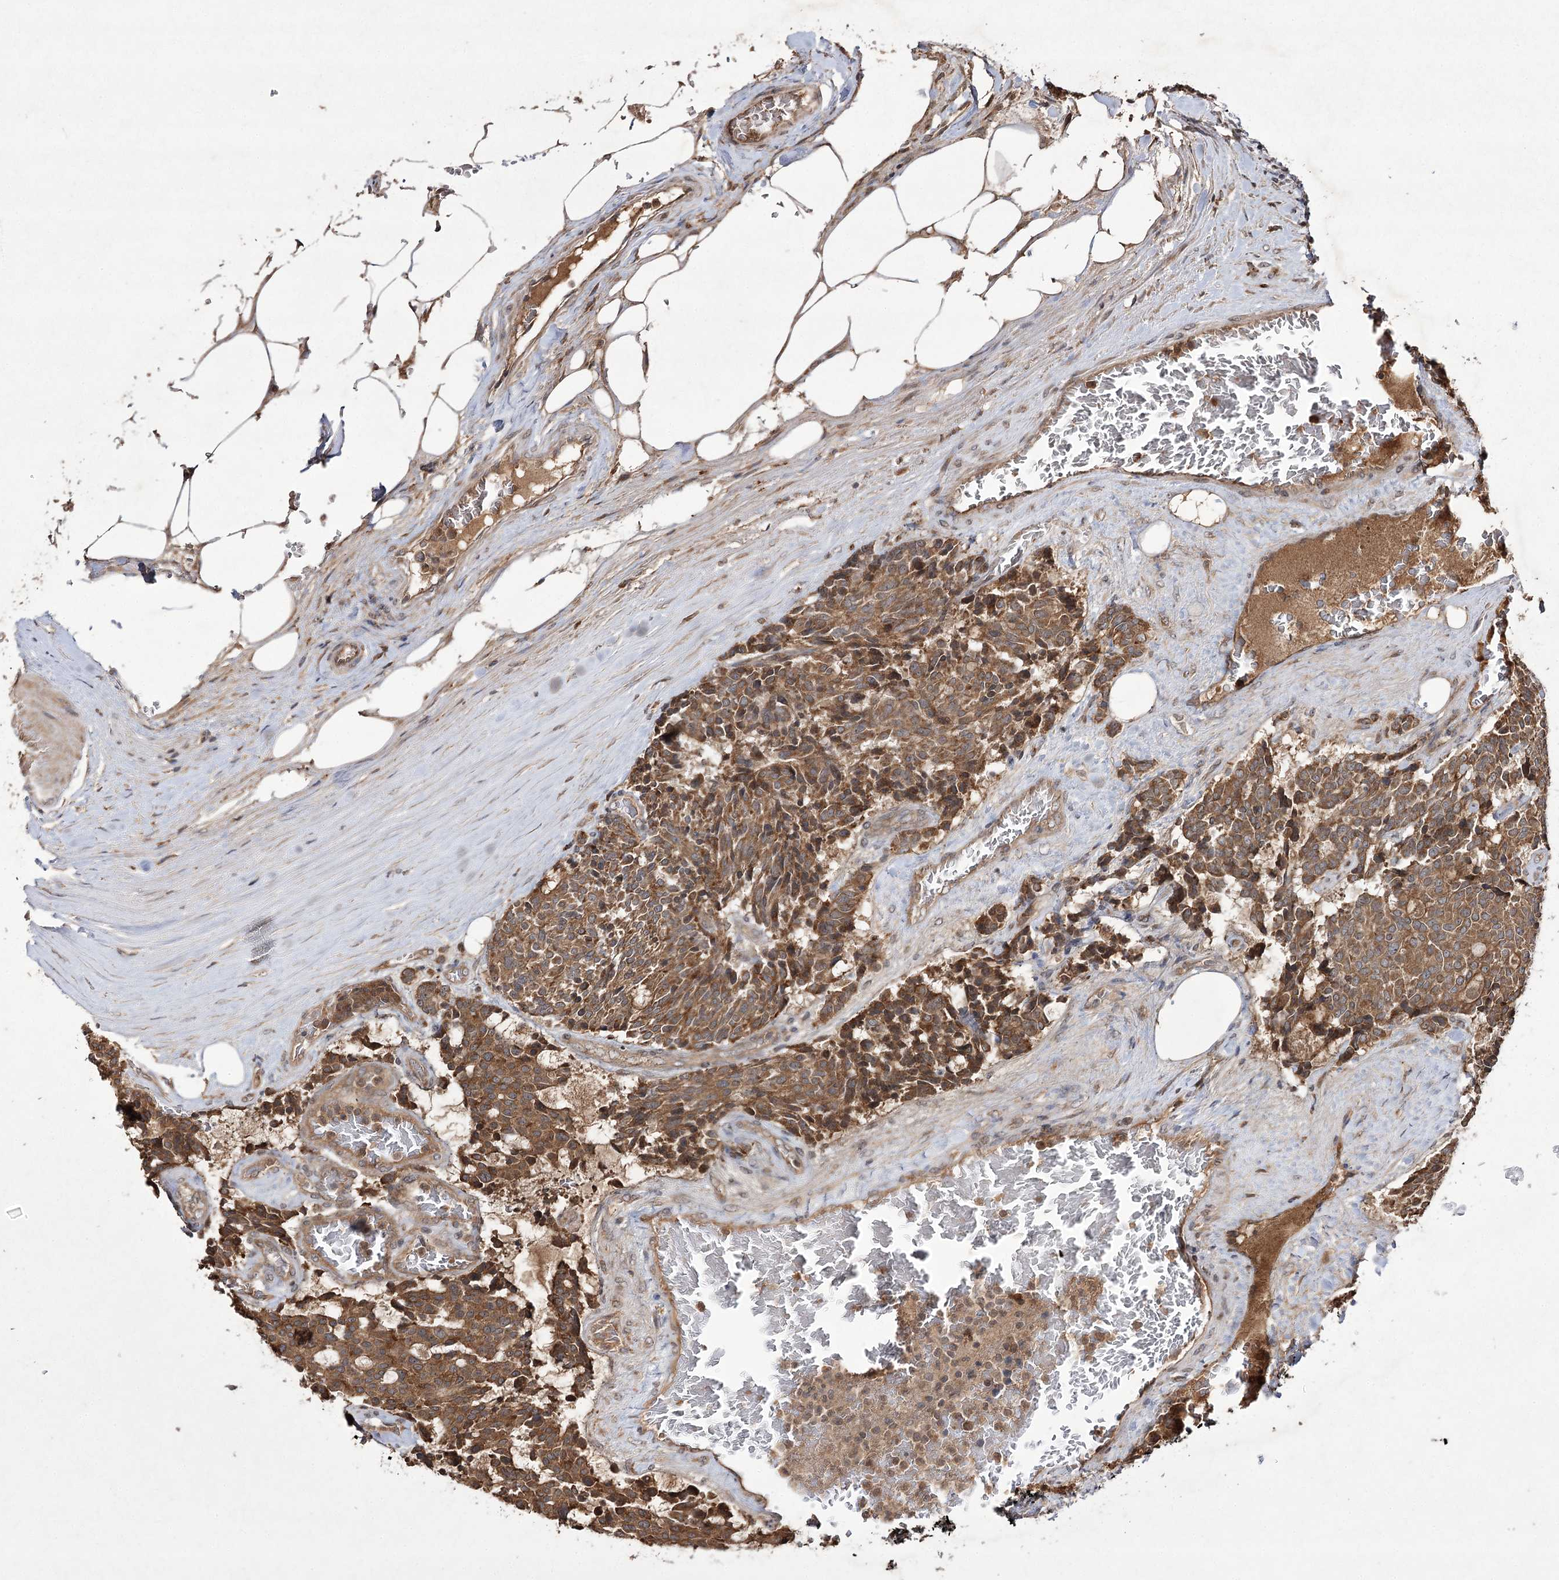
{"staining": {"intensity": "moderate", "quantity": ">75%", "location": "cytoplasmic/membranous"}, "tissue": "carcinoid", "cell_type": "Tumor cells", "image_type": "cancer", "snomed": [{"axis": "morphology", "description": "Carcinoid, malignant, NOS"}, {"axis": "topography", "description": "Pancreas"}], "caption": "Approximately >75% of tumor cells in carcinoid reveal moderate cytoplasmic/membranous protein expression as visualized by brown immunohistochemical staining.", "gene": "FANCL", "patient": {"sex": "female", "age": 54}}